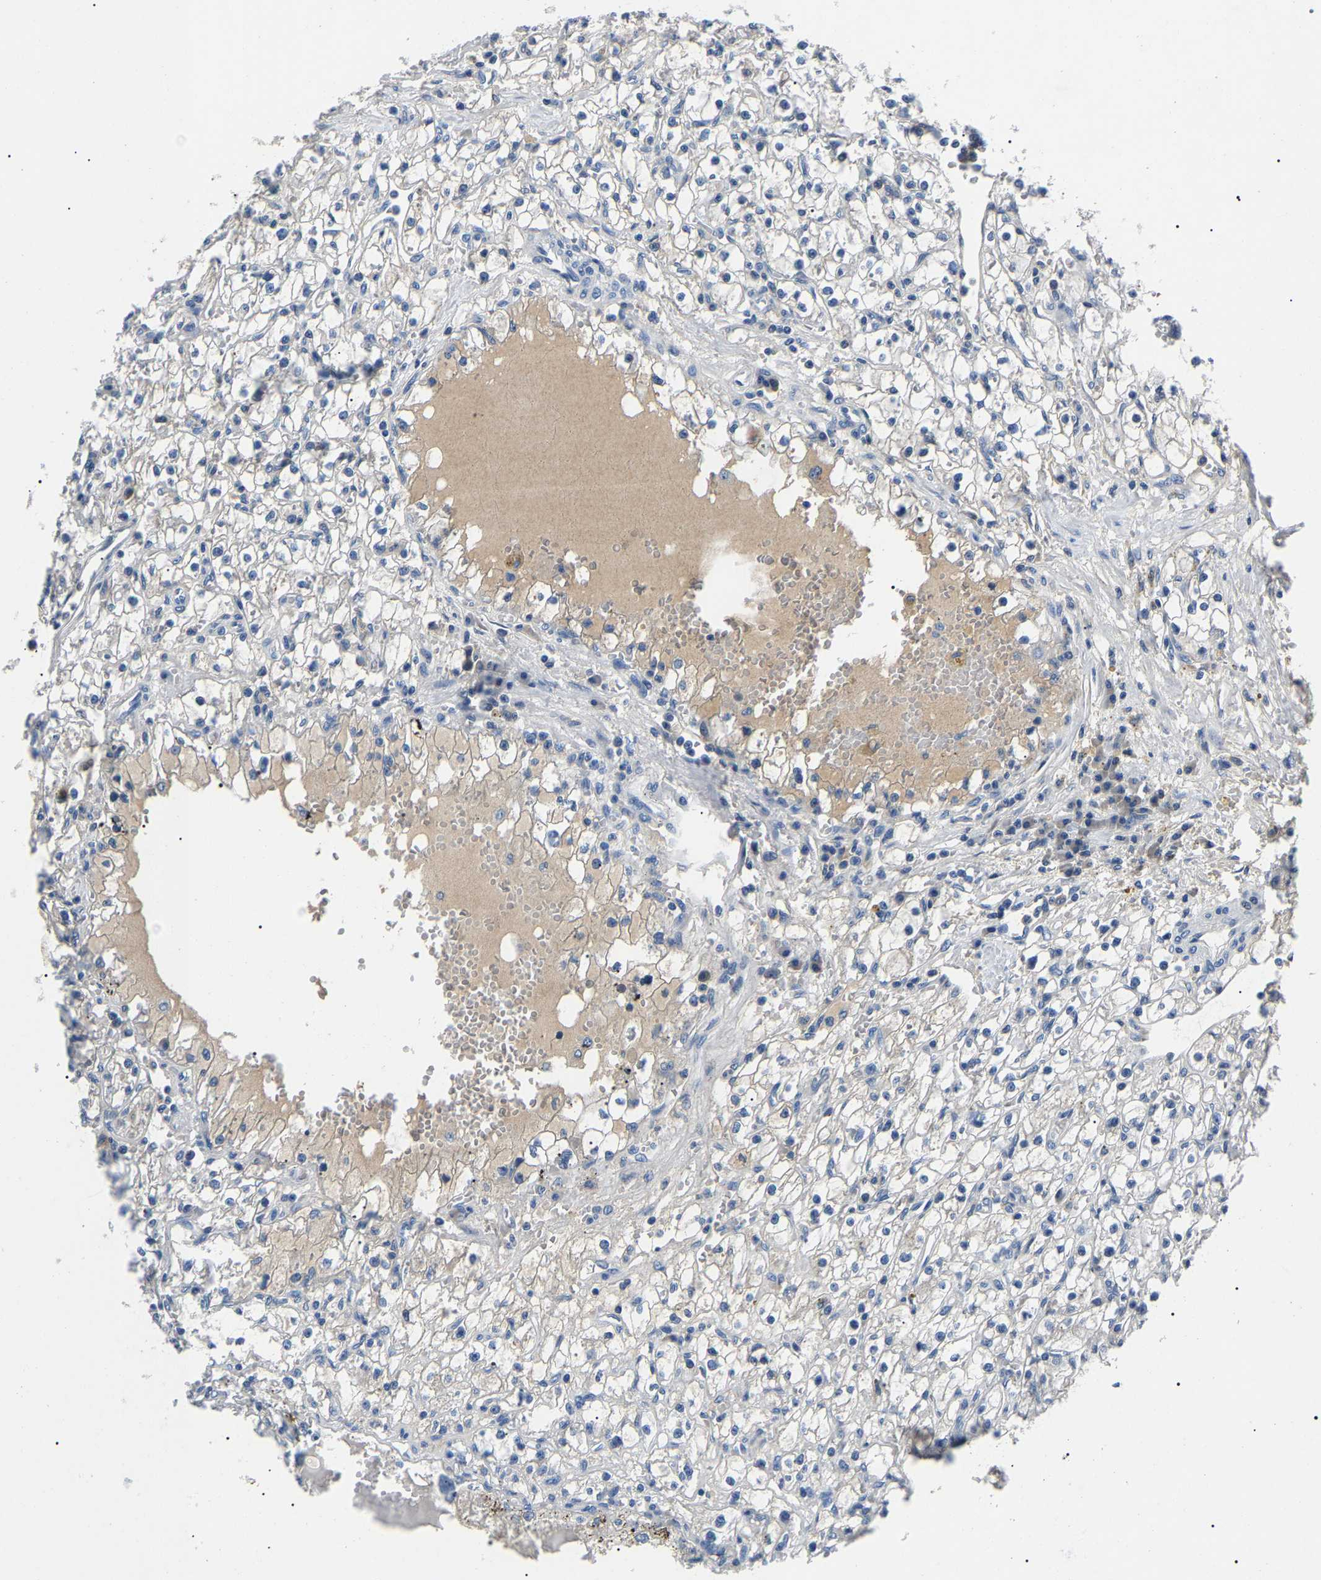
{"staining": {"intensity": "weak", "quantity": "<25%", "location": "cytoplasmic/membranous"}, "tissue": "renal cancer", "cell_type": "Tumor cells", "image_type": "cancer", "snomed": [{"axis": "morphology", "description": "Adenocarcinoma, NOS"}, {"axis": "topography", "description": "Kidney"}], "caption": "High magnification brightfield microscopy of renal adenocarcinoma stained with DAB (3,3'-diaminobenzidine) (brown) and counterstained with hematoxylin (blue): tumor cells show no significant positivity.", "gene": "KLK15", "patient": {"sex": "male", "age": 56}}